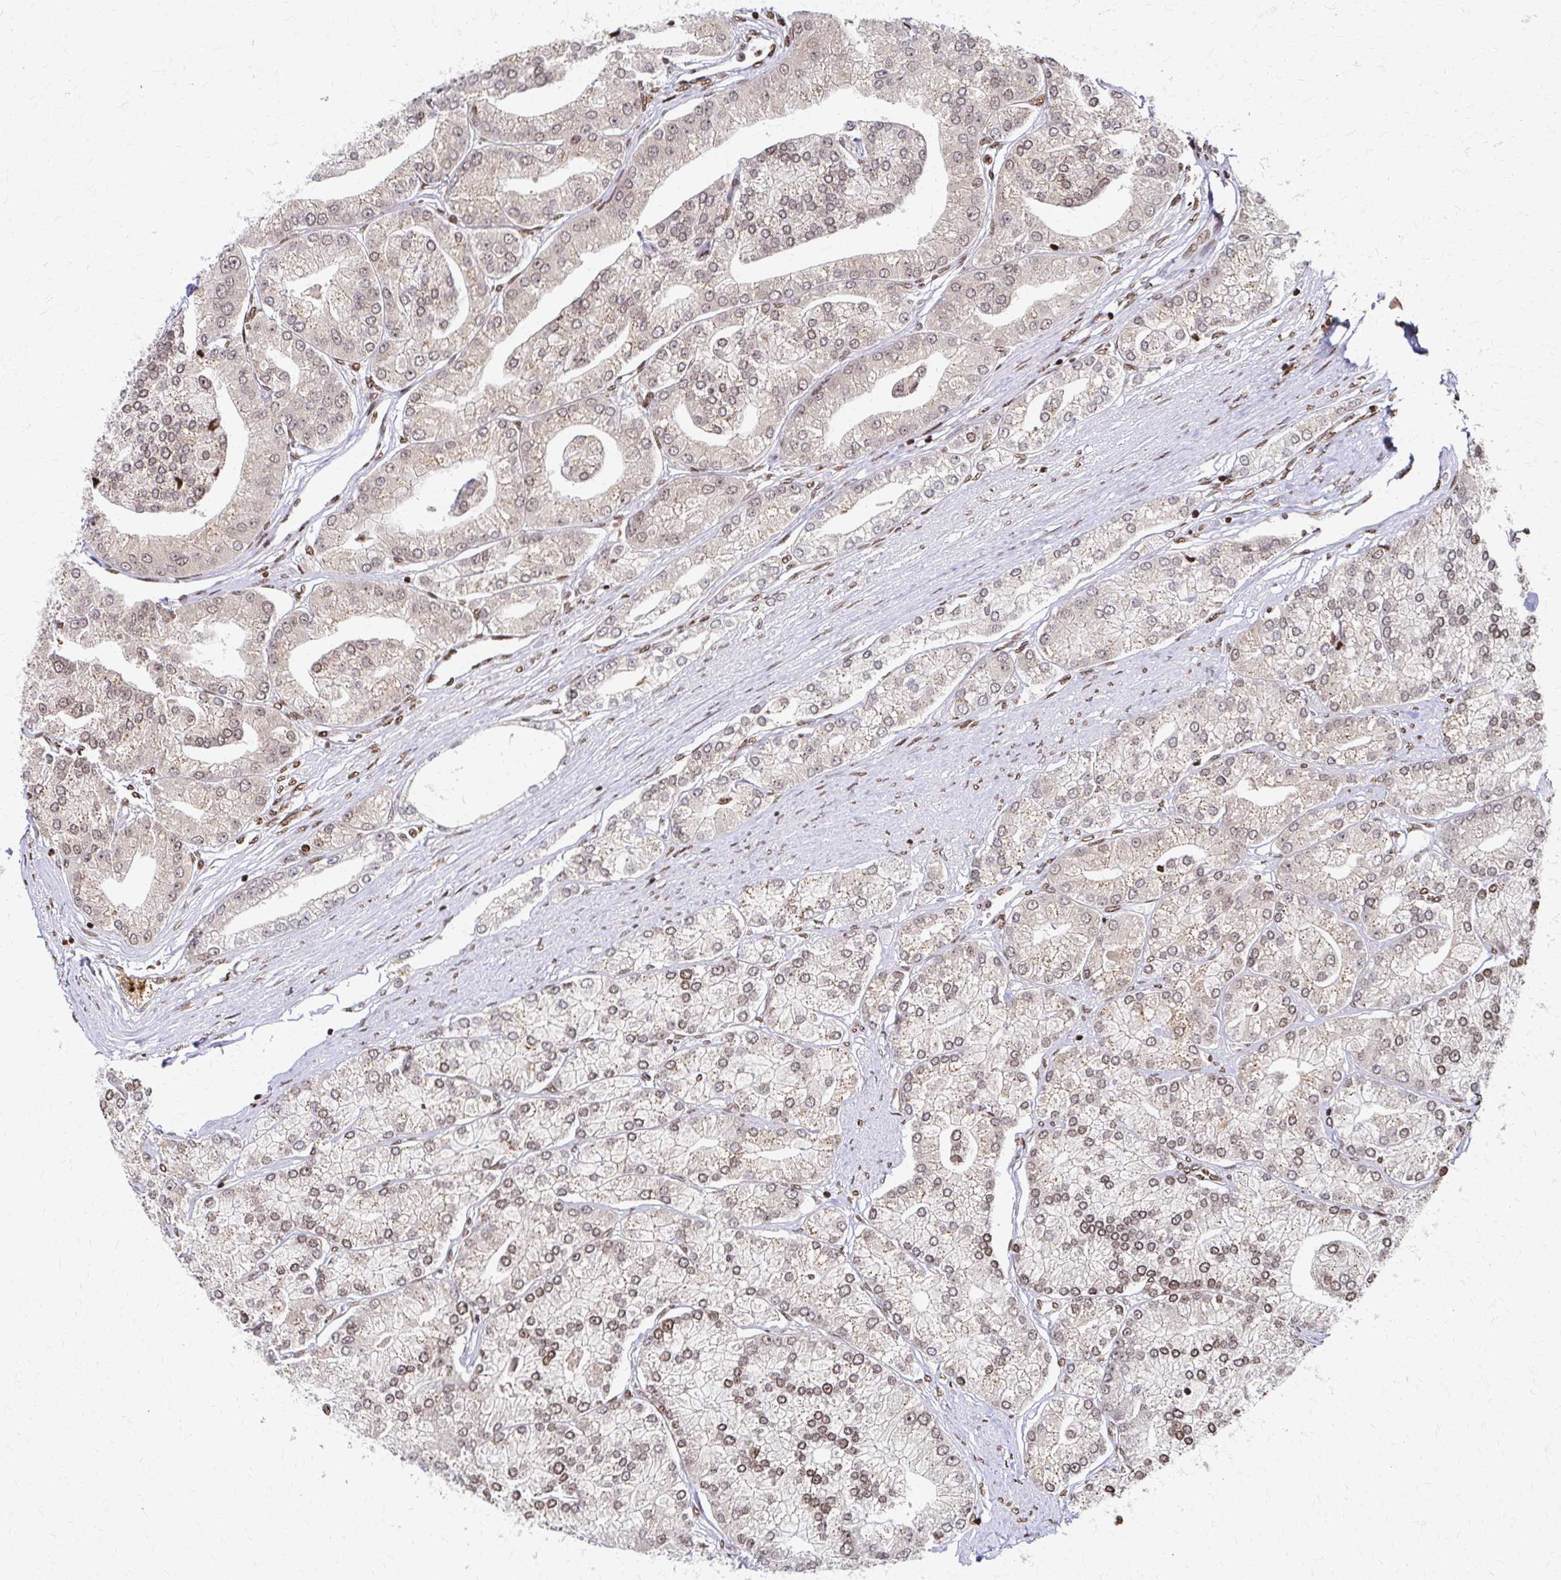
{"staining": {"intensity": "weak", "quantity": "25%-75%", "location": "nuclear"}, "tissue": "prostate cancer", "cell_type": "Tumor cells", "image_type": "cancer", "snomed": [{"axis": "morphology", "description": "Adenocarcinoma, High grade"}, {"axis": "topography", "description": "Prostate"}], "caption": "Immunohistochemistry (IHC) photomicrograph of human high-grade adenocarcinoma (prostate) stained for a protein (brown), which shows low levels of weak nuclear staining in about 25%-75% of tumor cells.", "gene": "PSMD7", "patient": {"sex": "male", "age": 61}}